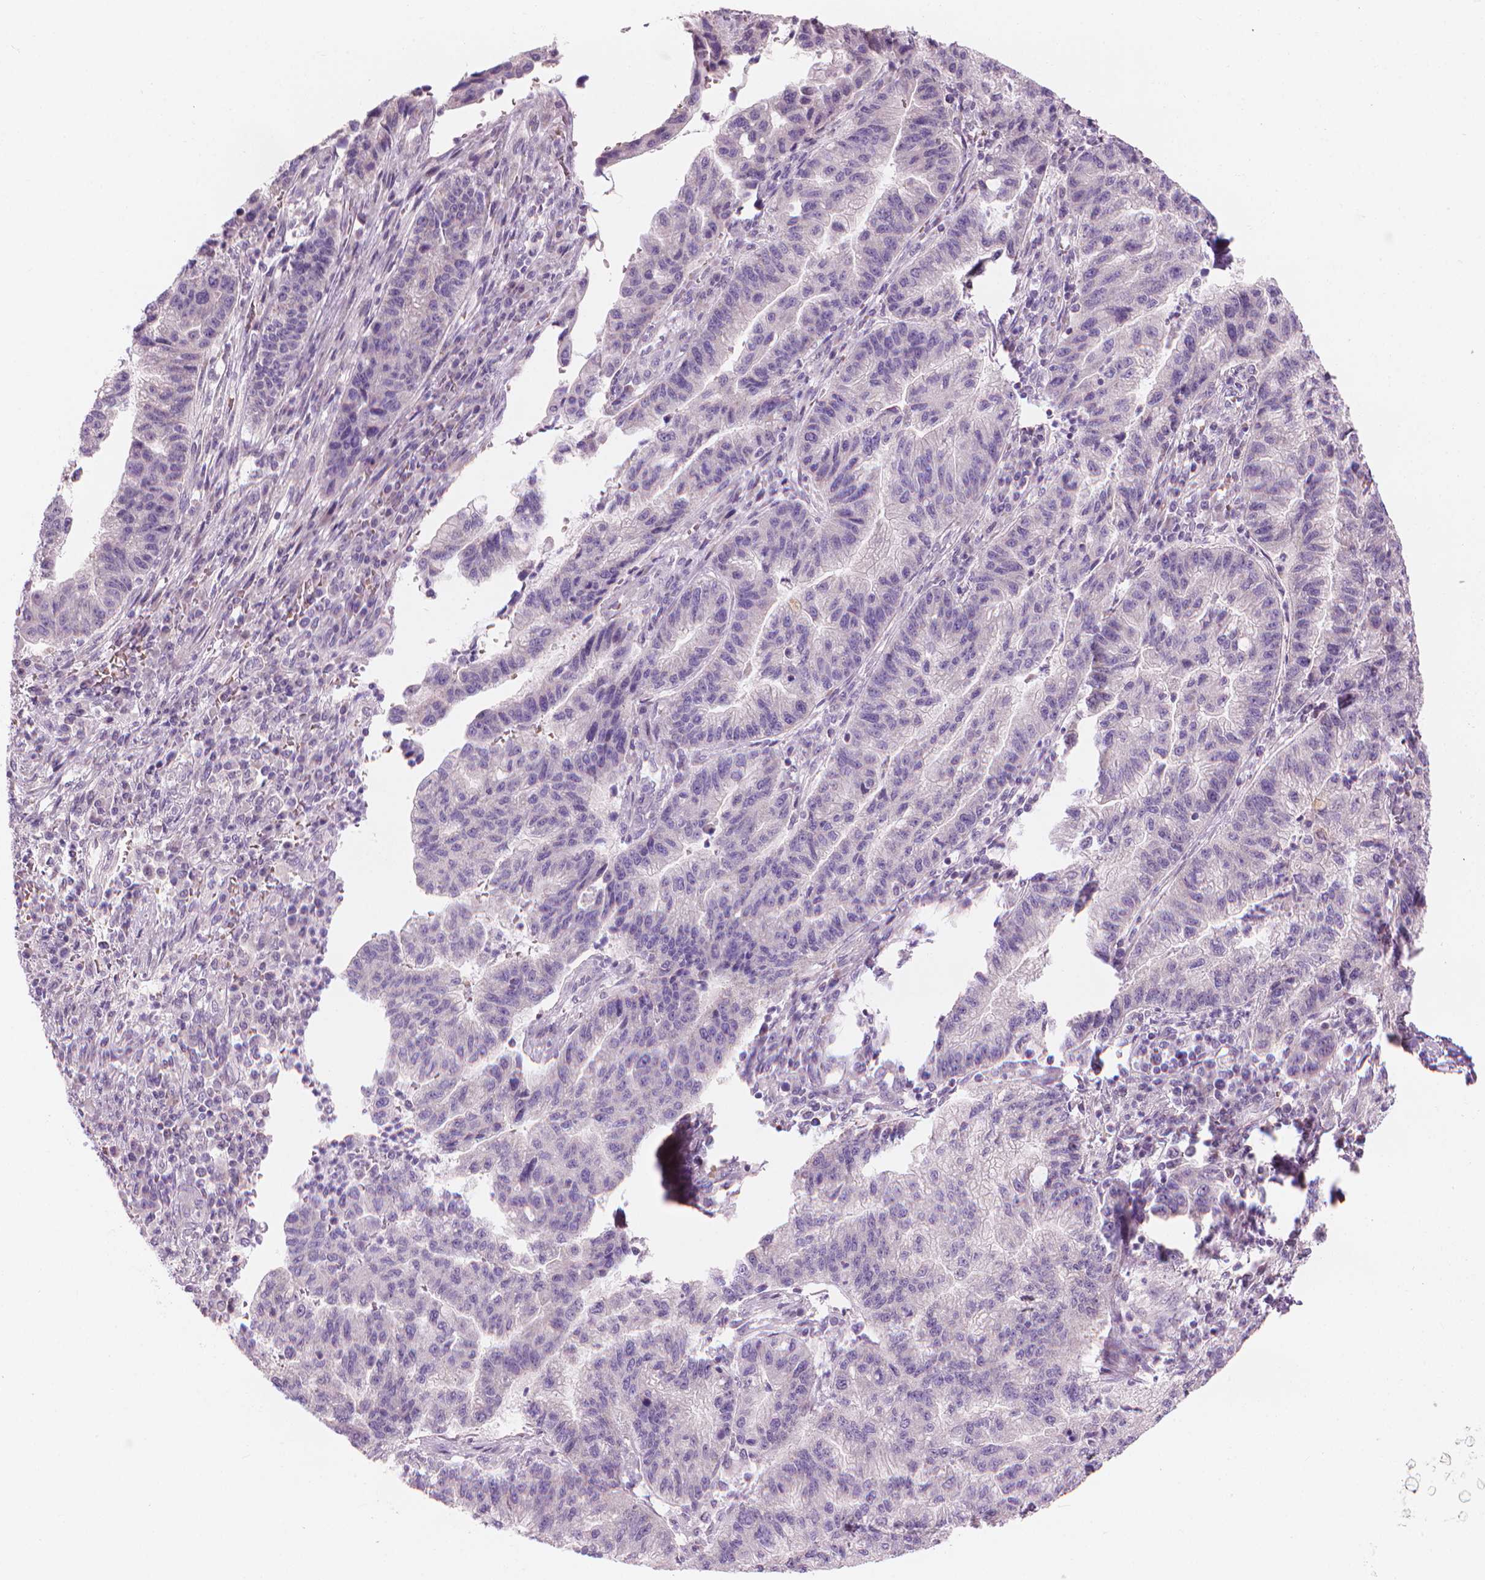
{"staining": {"intensity": "negative", "quantity": "none", "location": "none"}, "tissue": "stomach cancer", "cell_type": "Tumor cells", "image_type": "cancer", "snomed": [{"axis": "morphology", "description": "Adenocarcinoma, NOS"}, {"axis": "topography", "description": "Stomach"}], "caption": "Immunohistochemistry histopathology image of human stomach cancer (adenocarcinoma) stained for a protein (brown), which displays no staining in tumor cells.", "gene": "IFFO1", "patient": {"sex": "male", "age": 83}}